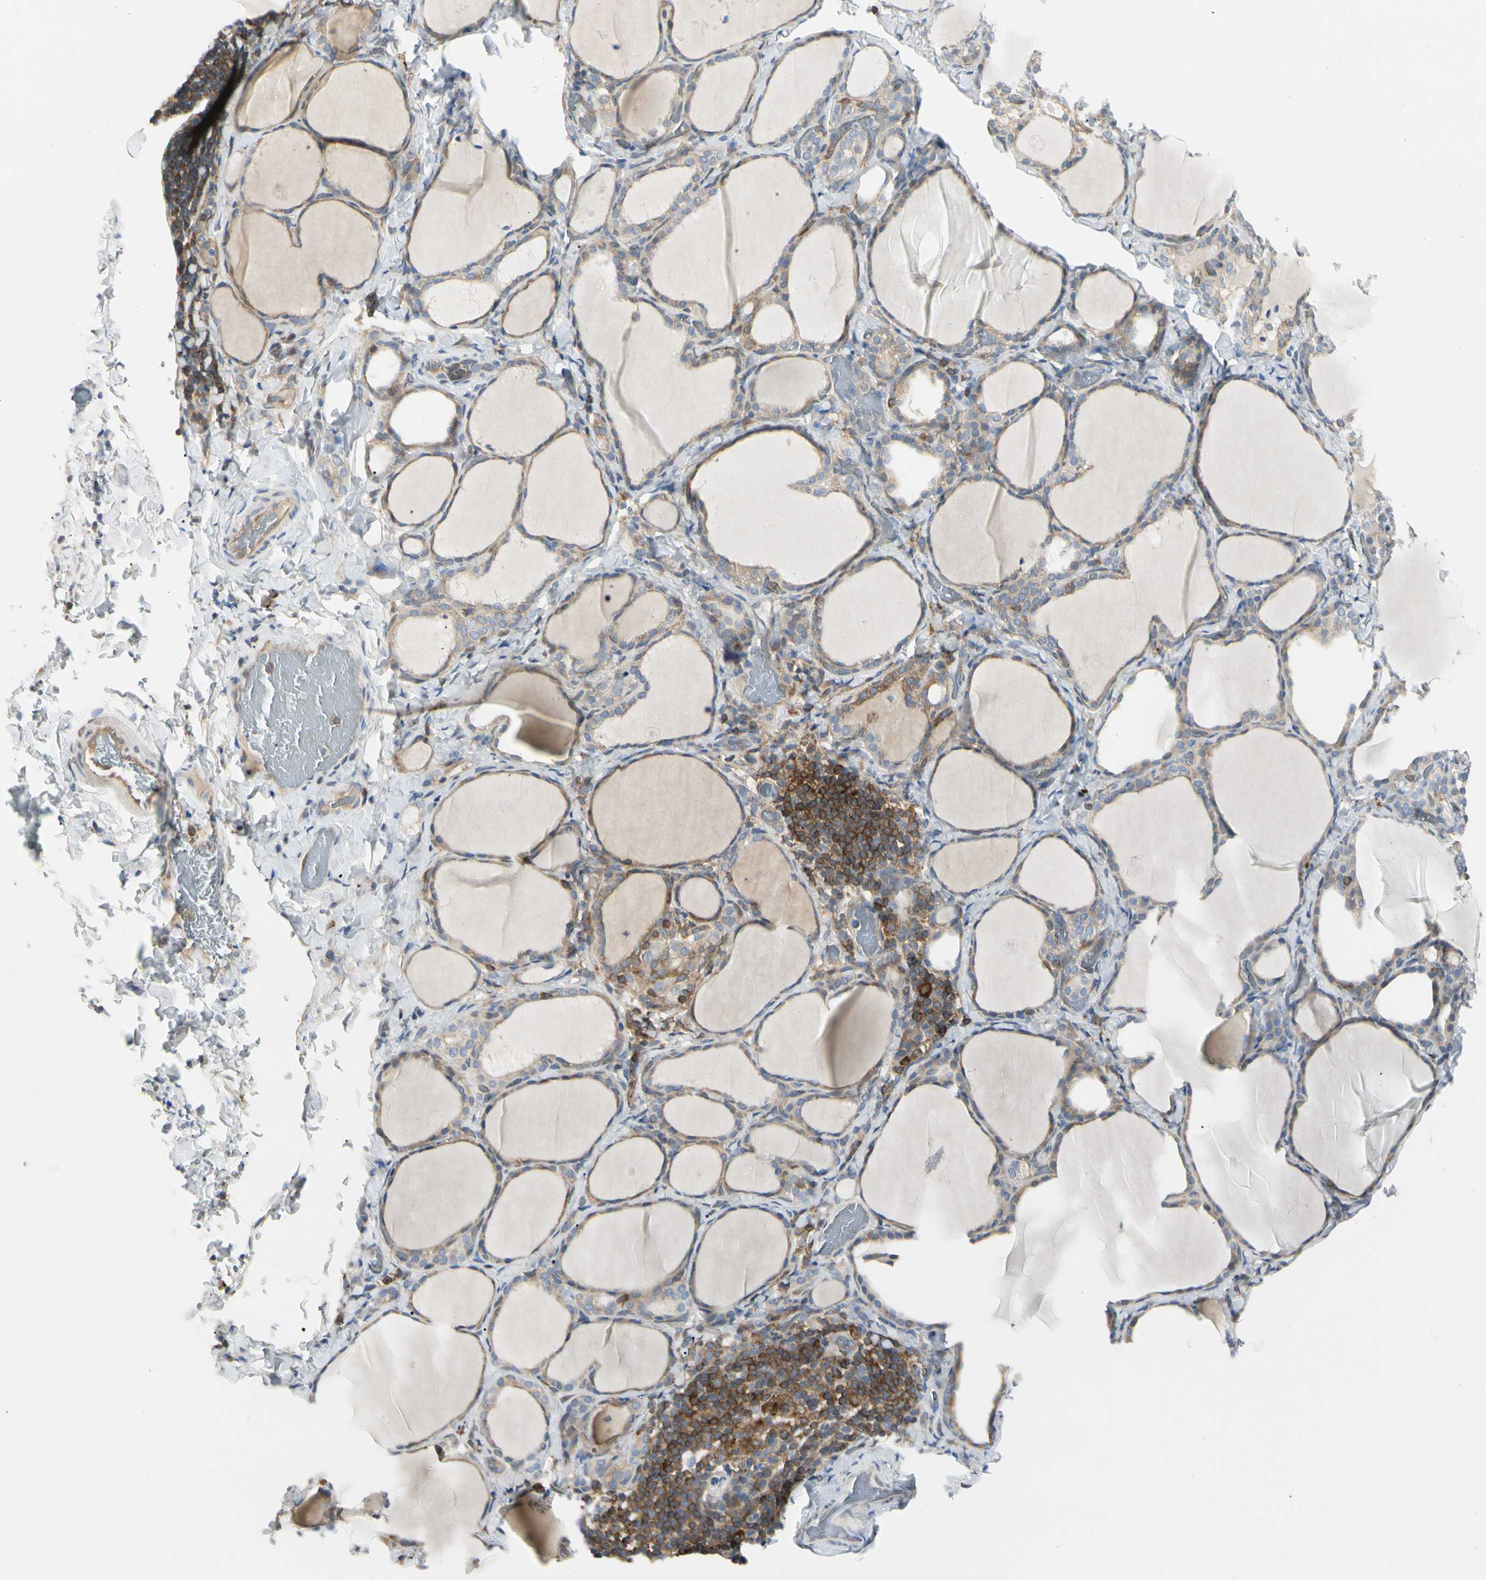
{"staining": {"intensity": "moderate", "quantity": ">75%", "location": "cytoplasmic/membranous"}, "tissue": "thyroid gland", "cell_type": "Glandular cells", "image_type": "normal", "snomed": [{"axis": "morphology", "description": "Normal tissue, NOS"}, {"axis": "morphology", "description": "Papillary adenocarcinoma, NOS"}, {"axis": "topography", "description": "Thyroid gland"}], "caption": "Protein expression by immunohistochemistry (IHC) shows moderate cytoplasmic/membranous expression in about >75% of glandular cells in normal thyroid gland. (IHC, brightfield microscopy, high magnification).", "gene": "NFKB2", "patient": {"sex": "female", "age": 30}}